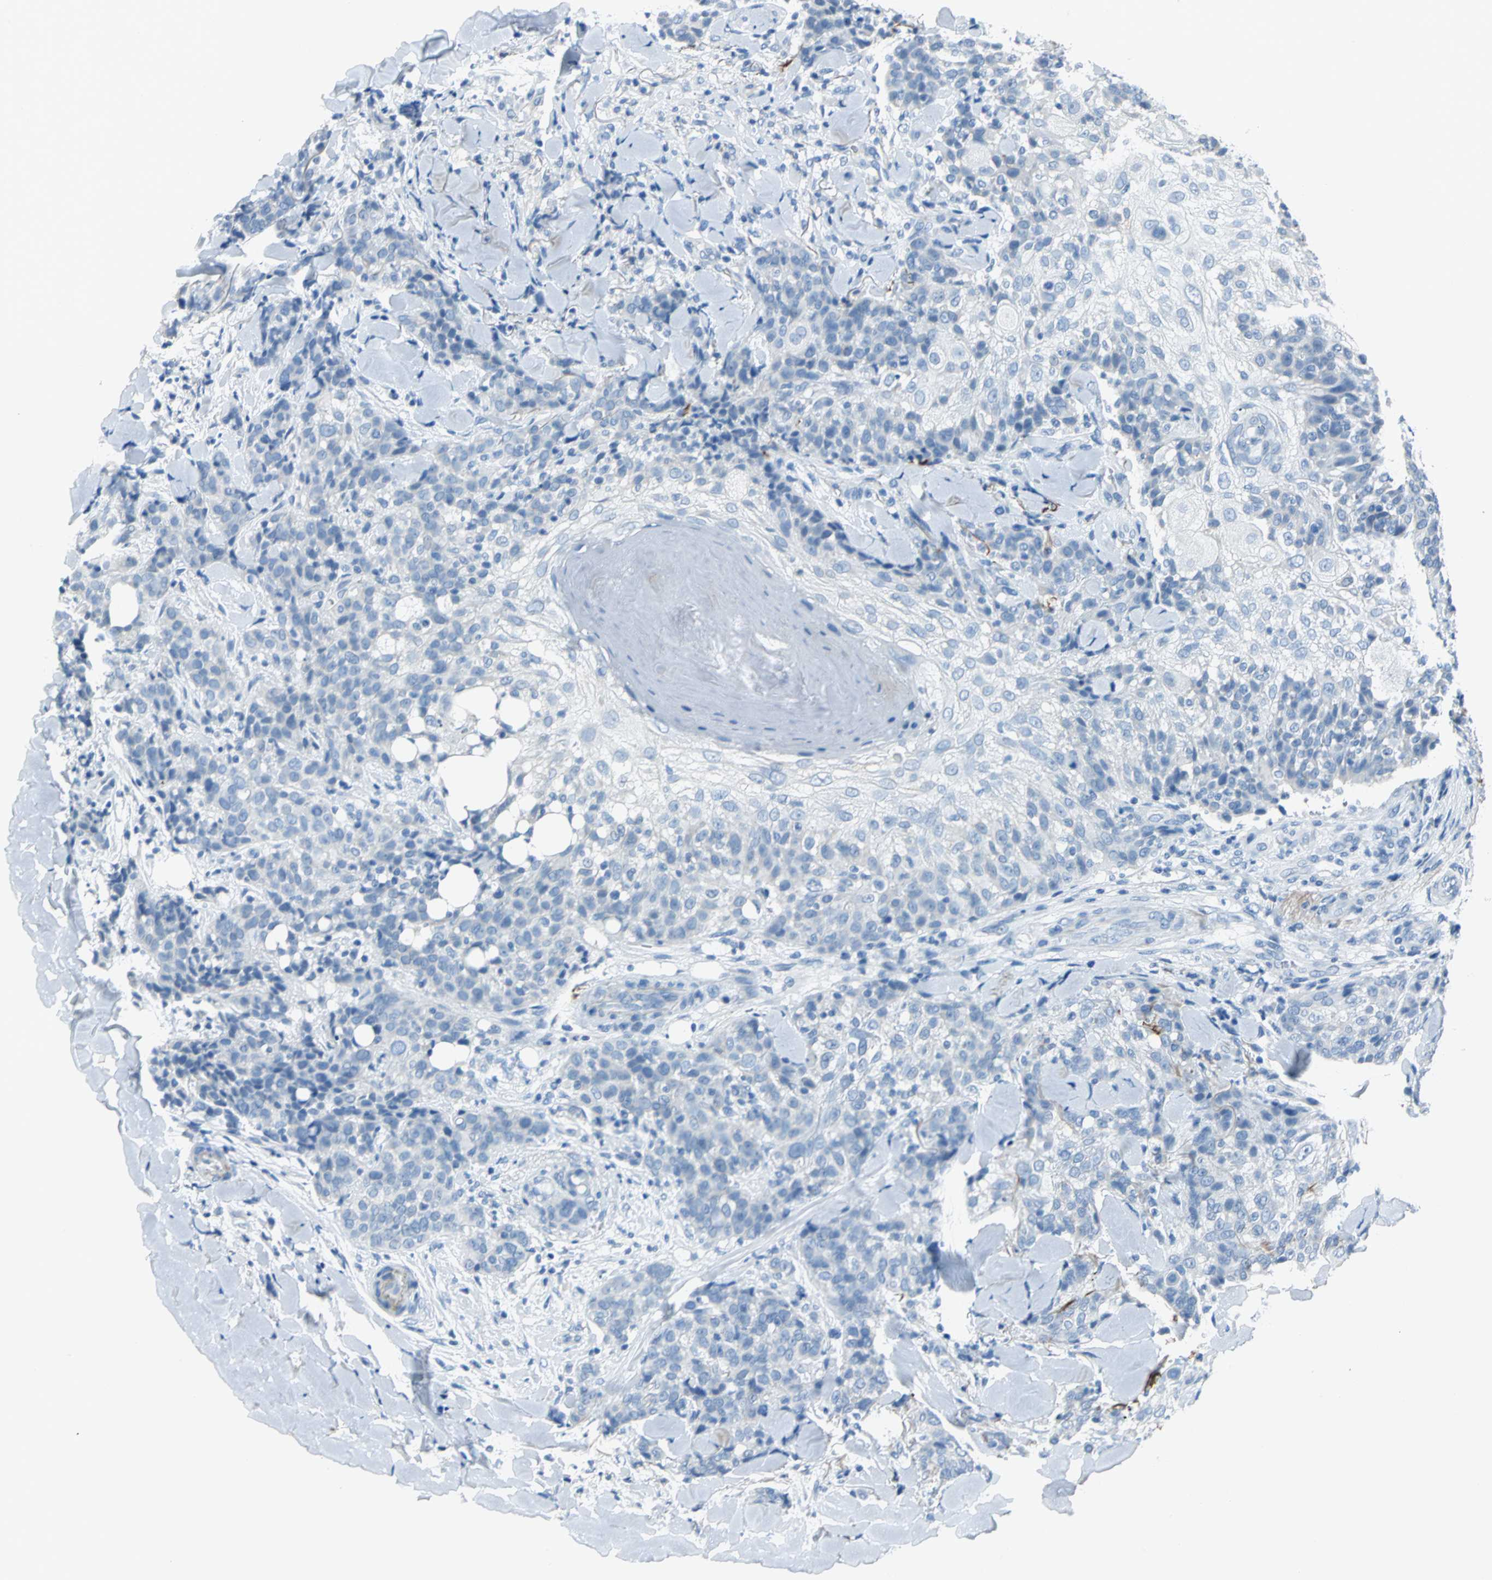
{"staining": {"intensity": "negative", "quantity": "none", "location": "none"}, "tissue": "skin cancer", "cell_type": "Tumor cells", "image_type": "cancer", "snomed": [{"axis": "morphology", "description": "Normal tissue, NOS"}, {"axis": "morphology", "description": "Squamous cell carcinoma, NOS"}, {"axis": "topography", "description": "Skin"}], "caption": "DAB immunohistochemical staining of skin cancer exhibits no significant staining in tumor cells.", "gene": "PKLR", "patient": {"sex": "female", "age": 83}}